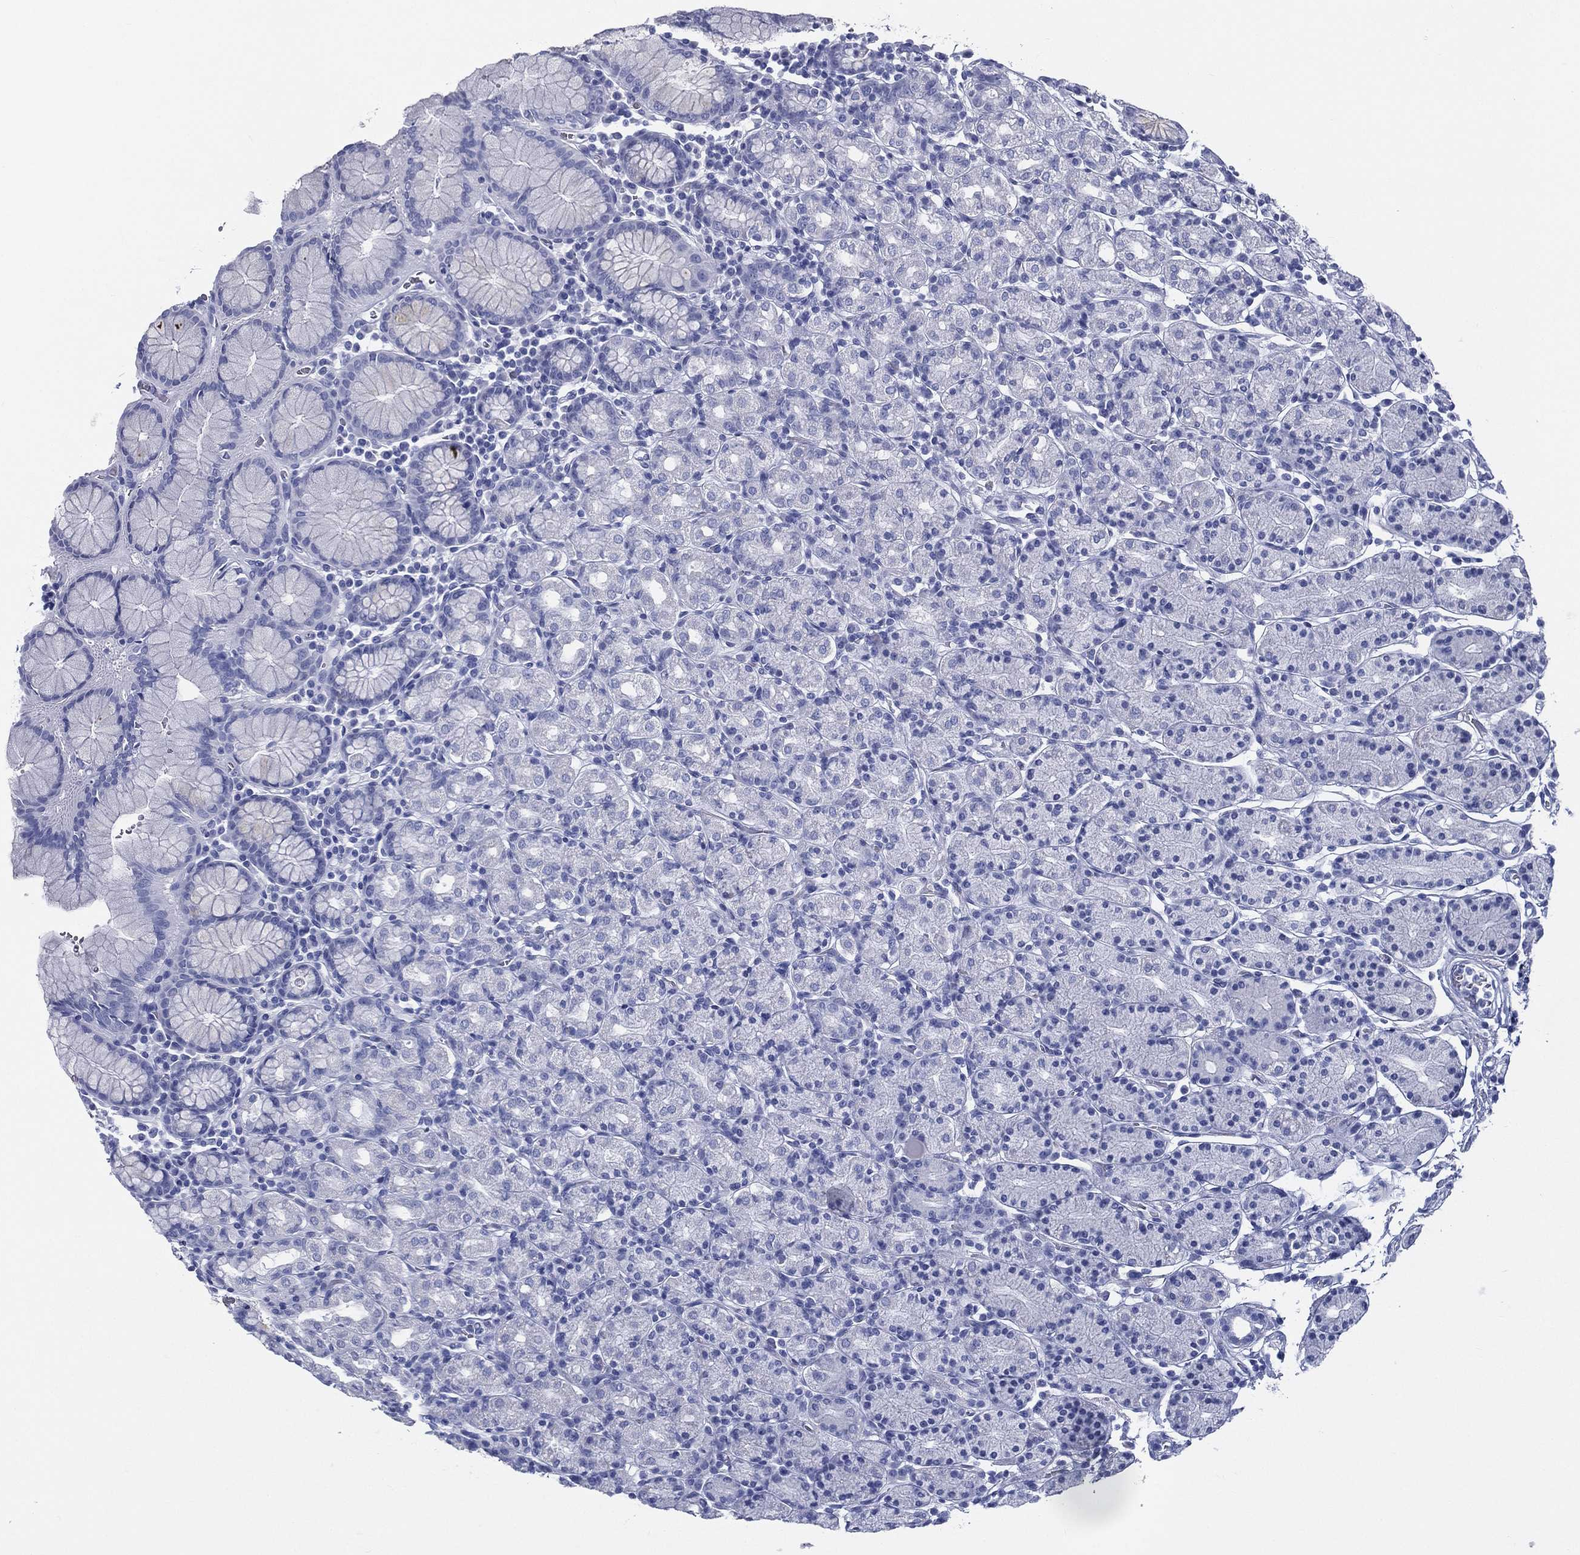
{"staining": {"intensity": "negative", "quantity": "none", "location": "none"}, "tissue": "stomach", "cell_type": "Glandular cells", "image_type": "normal", "snomed": [{"axis": "morphology", "description": "Normal tissue, NOS"}, {"axis": "topography", "description": "Stomach, upper"}, {"axis": "topography", "description": "Stomach"}], "caption": "Immunohistochemical staining of normal stomach exhibits no significant expression in glandular cells.", "gene": "RSPH4A", "patient": {"sex": "male", "age": 62}}